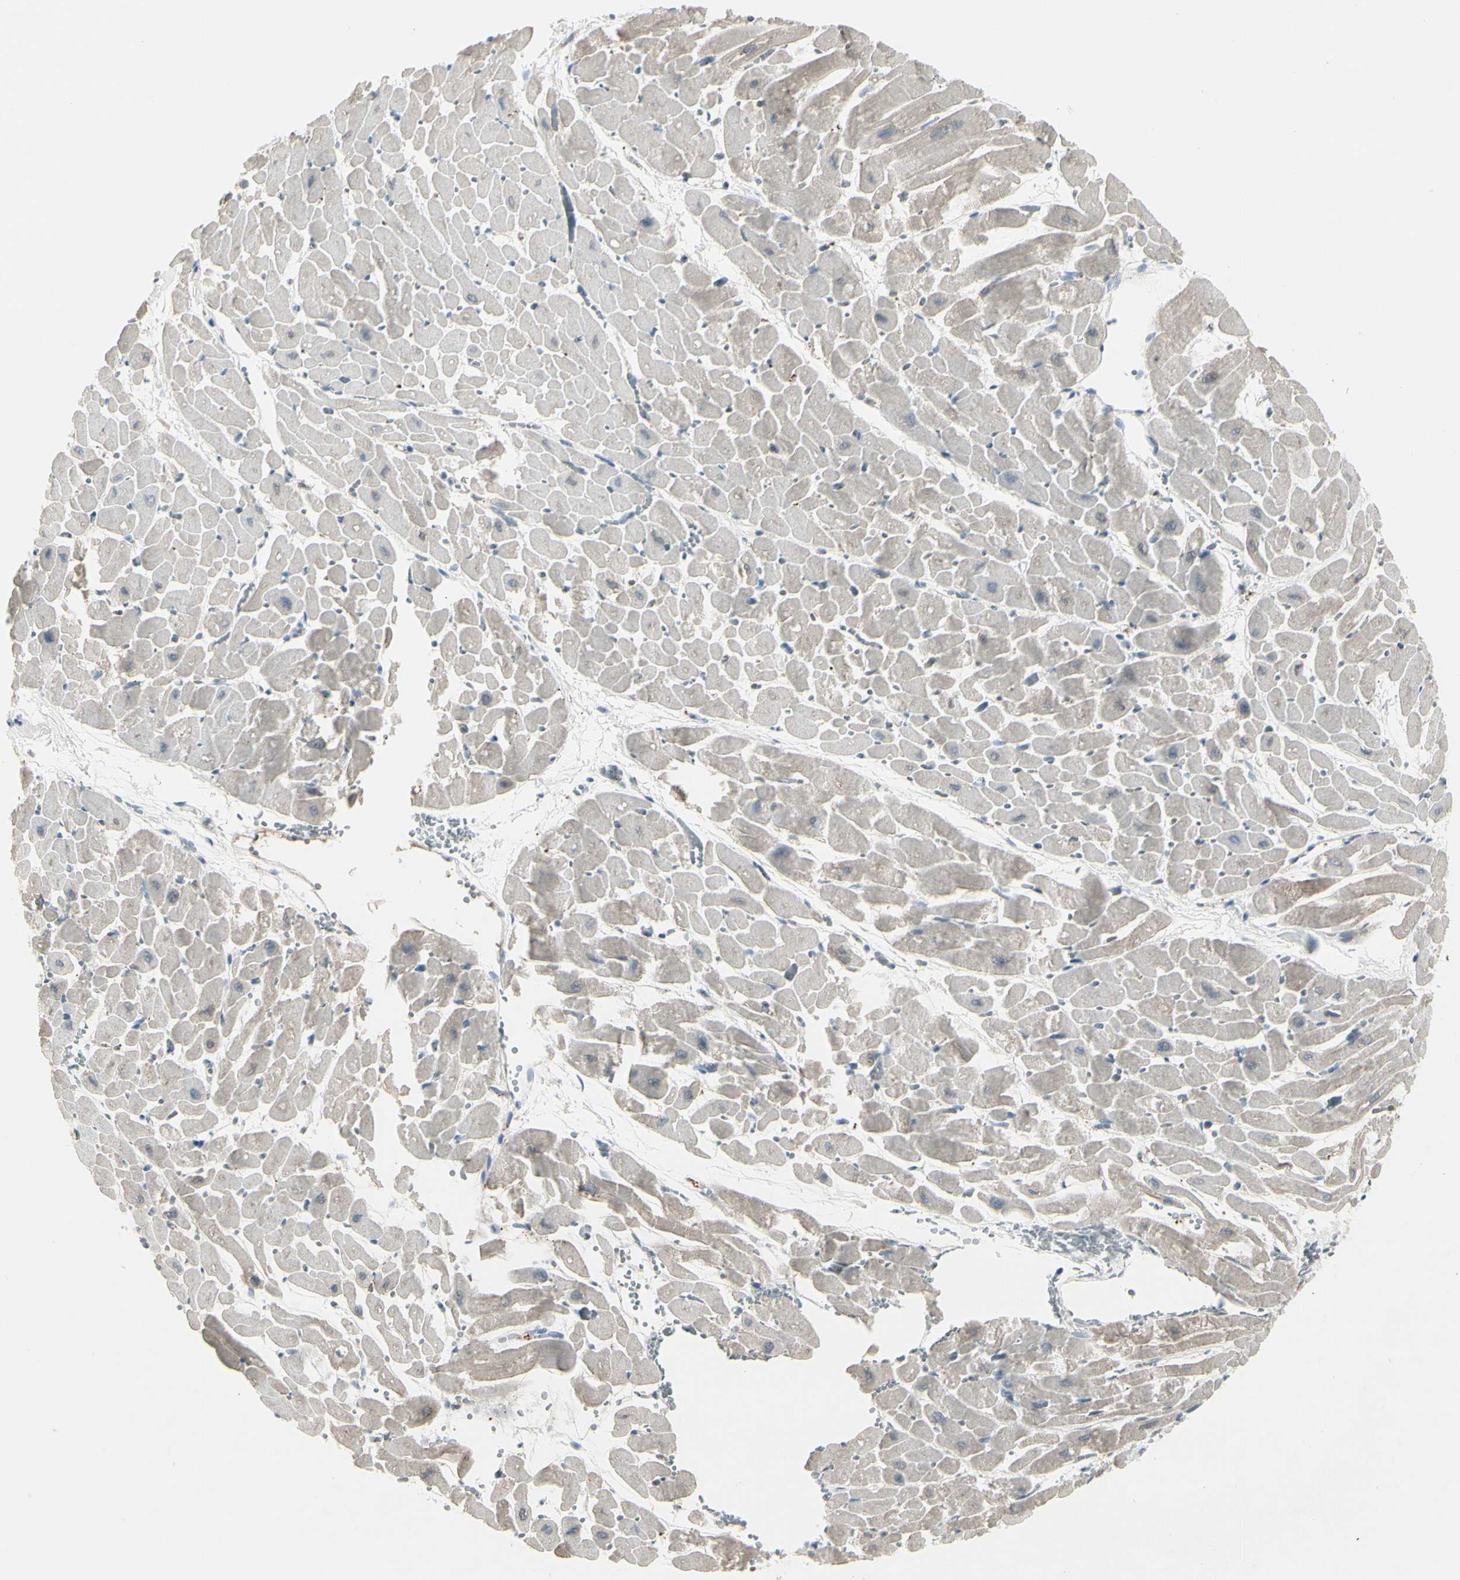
{"staining": {"intensity": "weak", "quantity": "<25%", "location": "cytoplasmic/membranous"}, "tissue": "heart muscle", "cell_type": "Cardiomyocytes", "image_type": "normal", "snomed": [{"axis": "morphology", "description": "Normal tissue, NOS"}, {"axis": "topography", "description": "Heart"}], "caption": "This is a image of immunohistochemistry (IHC) staining of benign heart muscle, which shows no positivity in cardiomyocytes. (Immunohistochemistry, brightfield microscopy, high magnification).", "gene": "IGHG1", "patient": {"sex": "male", "age": 45}}